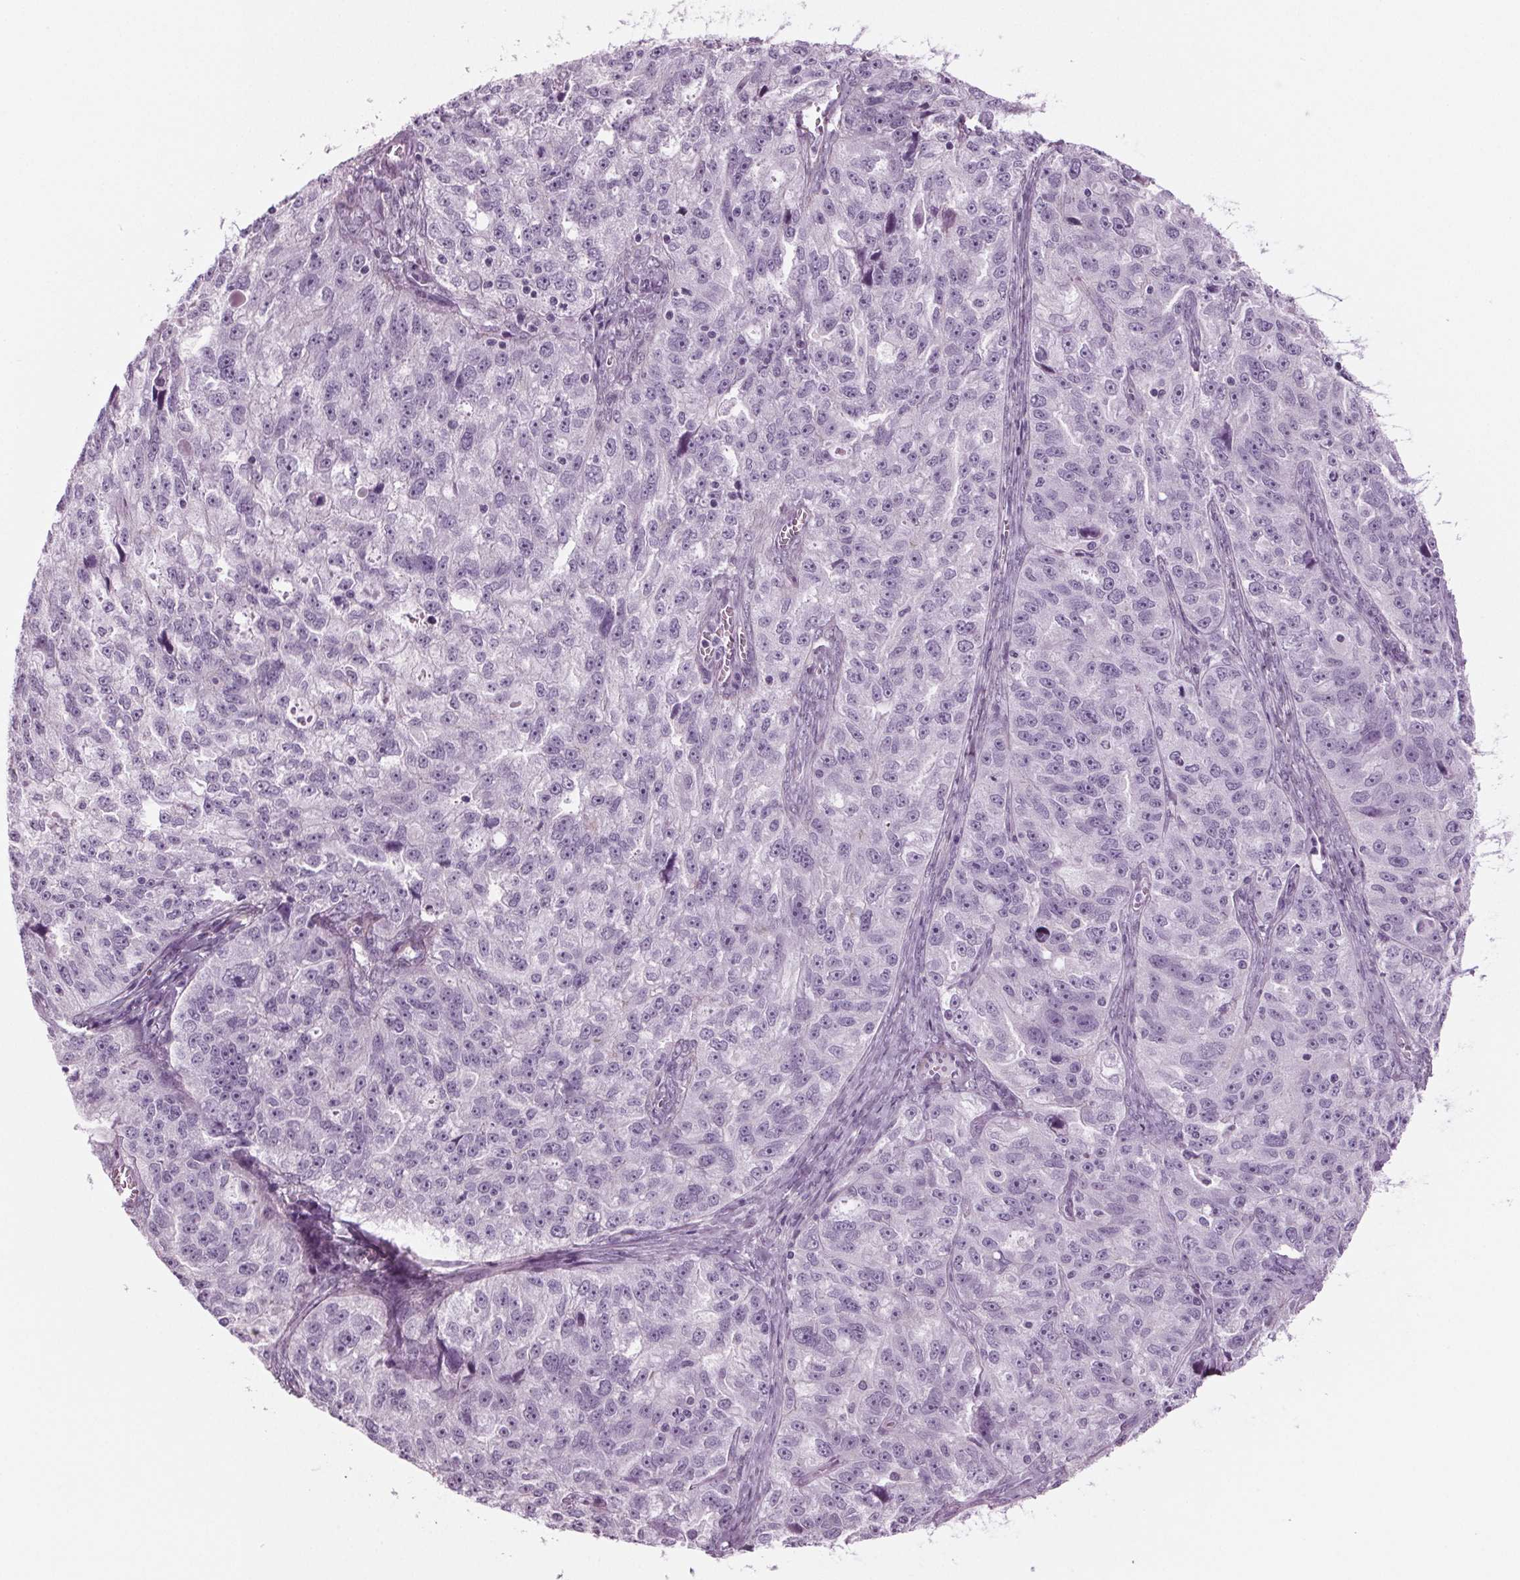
{"staining": {"intensity": "negative", "quantity": "none", "location": "none"}, "tissue": "ovarian cancer", "cell_type": "Tumor cells", "image_type": "cancer", "snomed": [{"axis": "morphology", "description": "Cystadenocarcinoma, serous, NOS"}, {"axis": "topography", "description": "Ovary"}], "caption": "High power microscopy photomicrograph of an IHC micrograph of ovarian serous cystadenocarcinoma, revealing no significant expression in tumor cells.", "gene": "BHLHE22", "patient": {"sex": "female", "age": 51}}